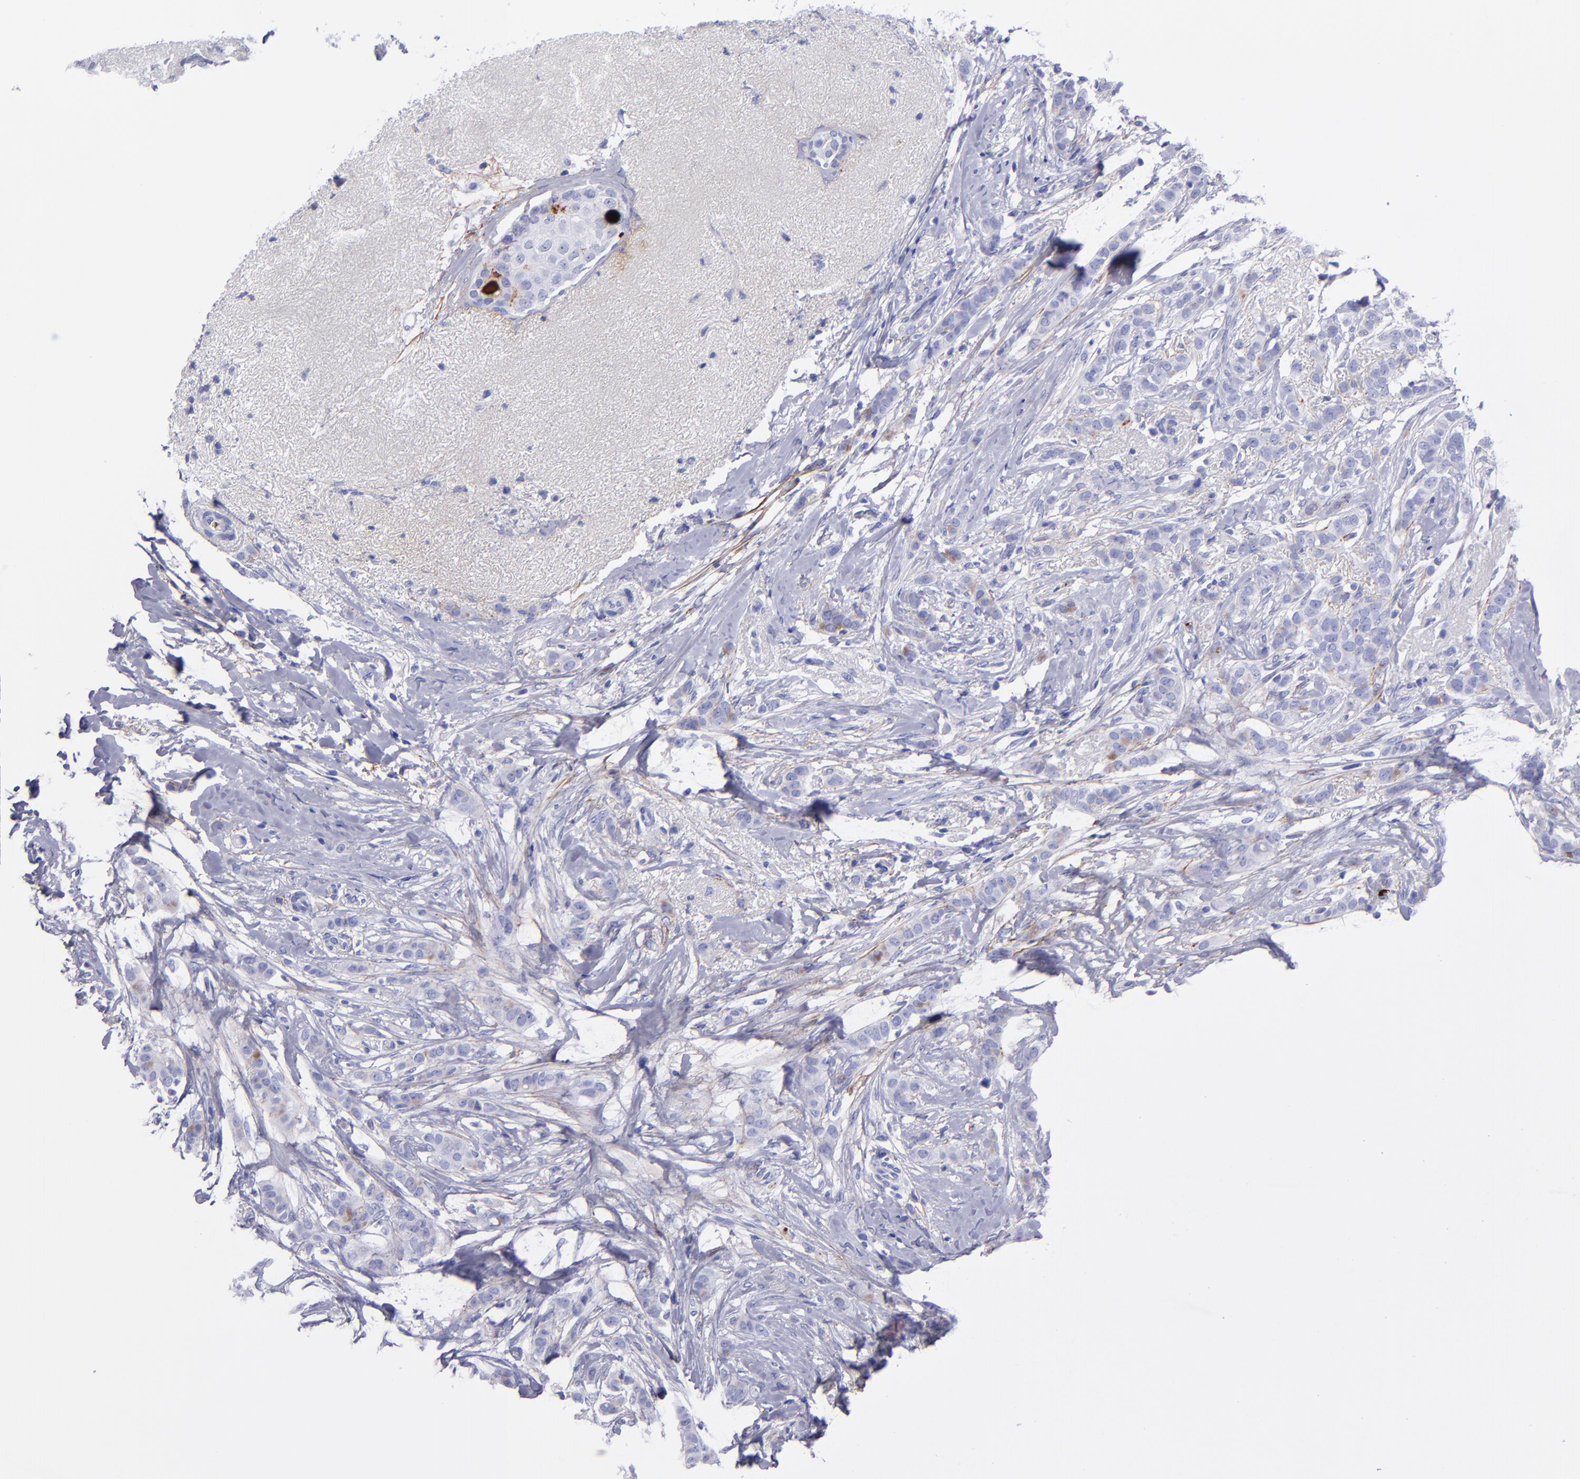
{"staining": {"intensity": "negative", "quantity": "none", "location": "none"}, "tissue": "breast cancer", "cell_type": "Tumor cells", "image_type": "cancer", "snomed": [{"axis": "morphology", "description": "Lobular carcinoma"}, {"axis": "topography", "description": "Breast"}], "caption": "The histopathology image shows no staining of tumor cells in lobular carcinoma (breast). (DAB immunohistochemistry (IHC) with hematoxylin counter stain).", "gene": "EFCAB13", "patient": {"sex": "female", "age": 55}}